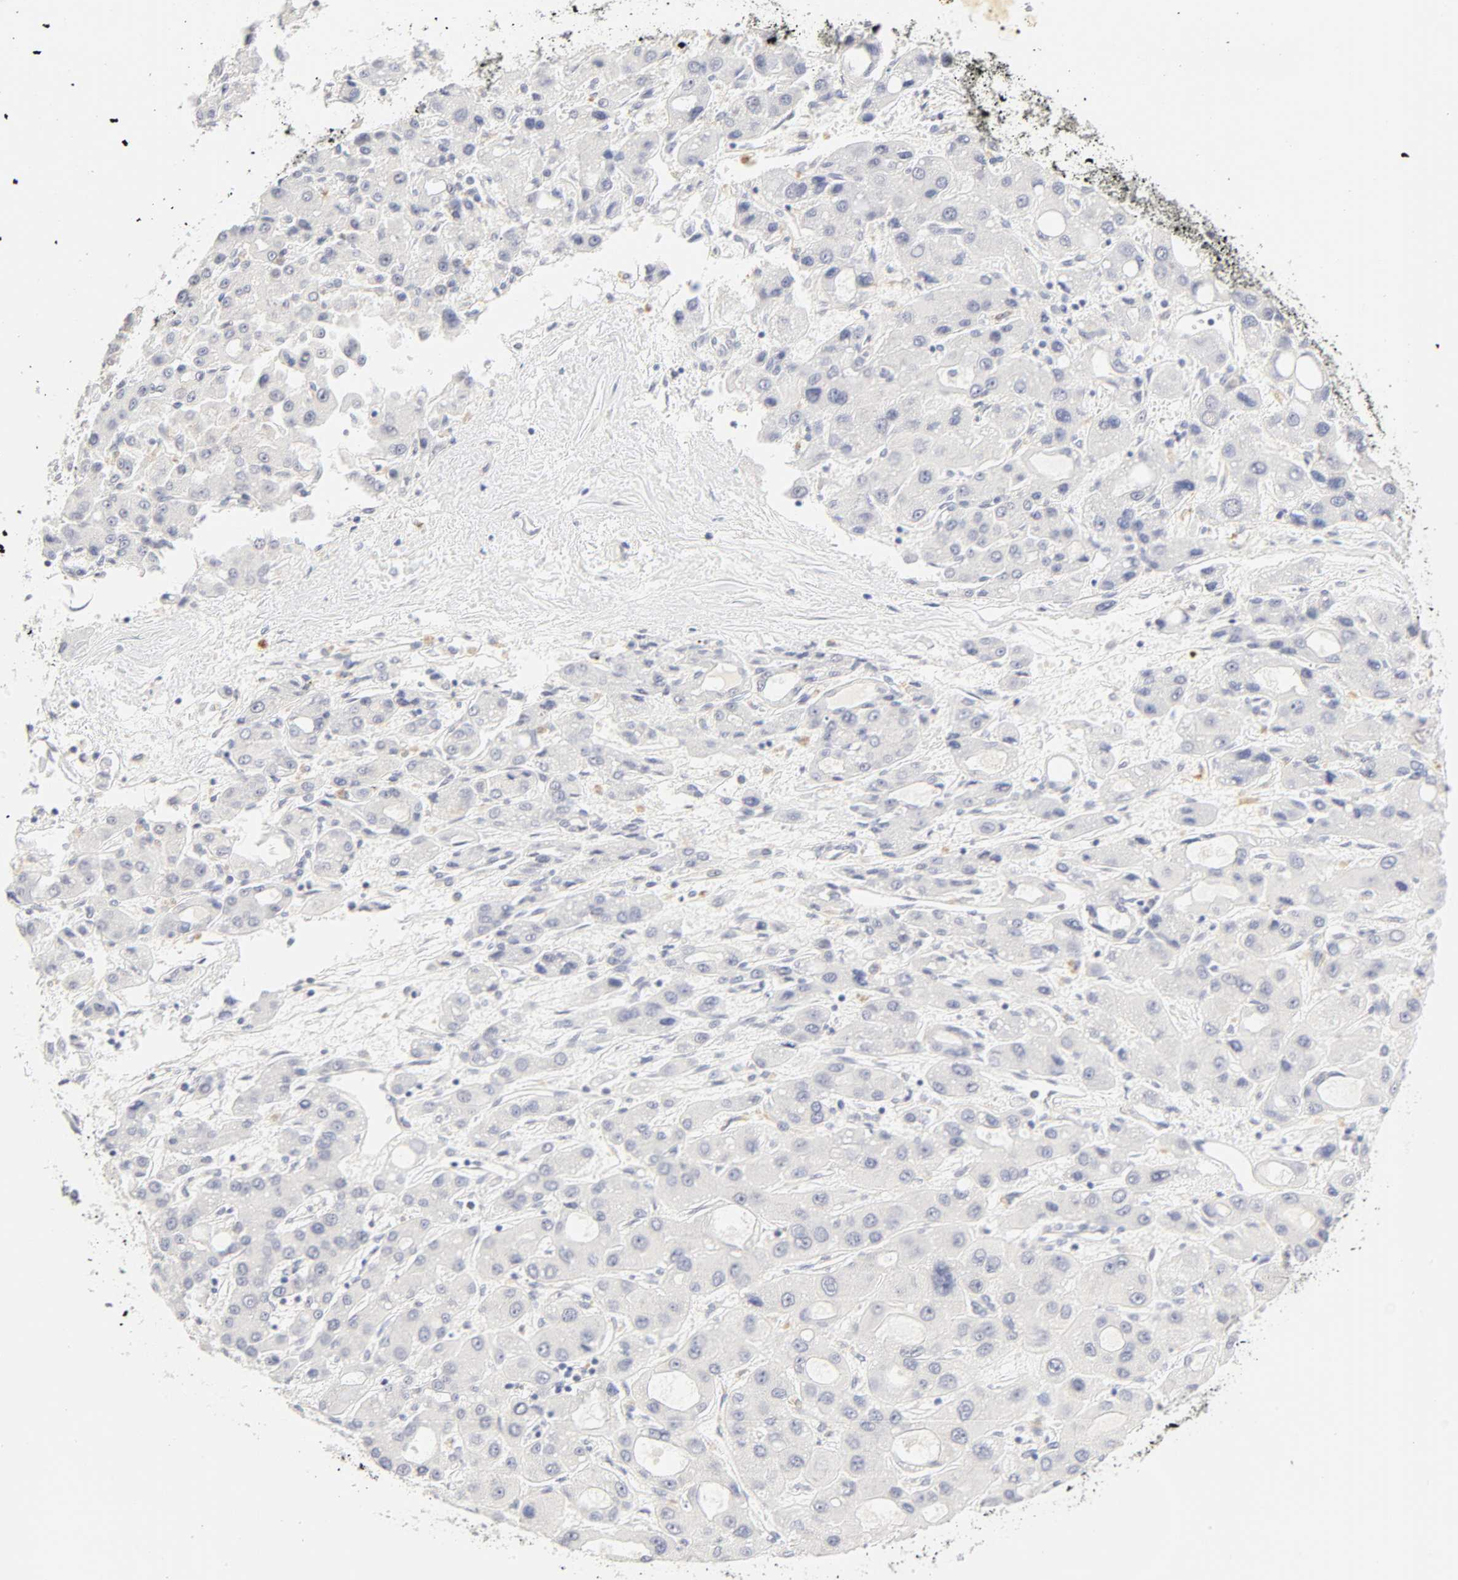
{"staining": {"intensity": "negative", "quantity": "none", "location": "none"}, "tissue": "liver cancer", "cell_type": "Tumor cells", "image_type": "cancer", "snomed": [{"axis": "morphology", "description": "Carcinoma, Hepatocellular, NOS"}, {"axis": "topography", "description": "Liver"}], "caption": "Tumor cells are negative for protein expression in human liver hepatocellular carcinoma. The staining was performed using DAB (3,3'-diaminobenzidine) to visualize the protein expression in brown, while the nuclei were stained in blue with hematoxylin (Magnification: 20x).", "gene": "CYP4B1", "patient": {"sex": "male", "age": 55}}